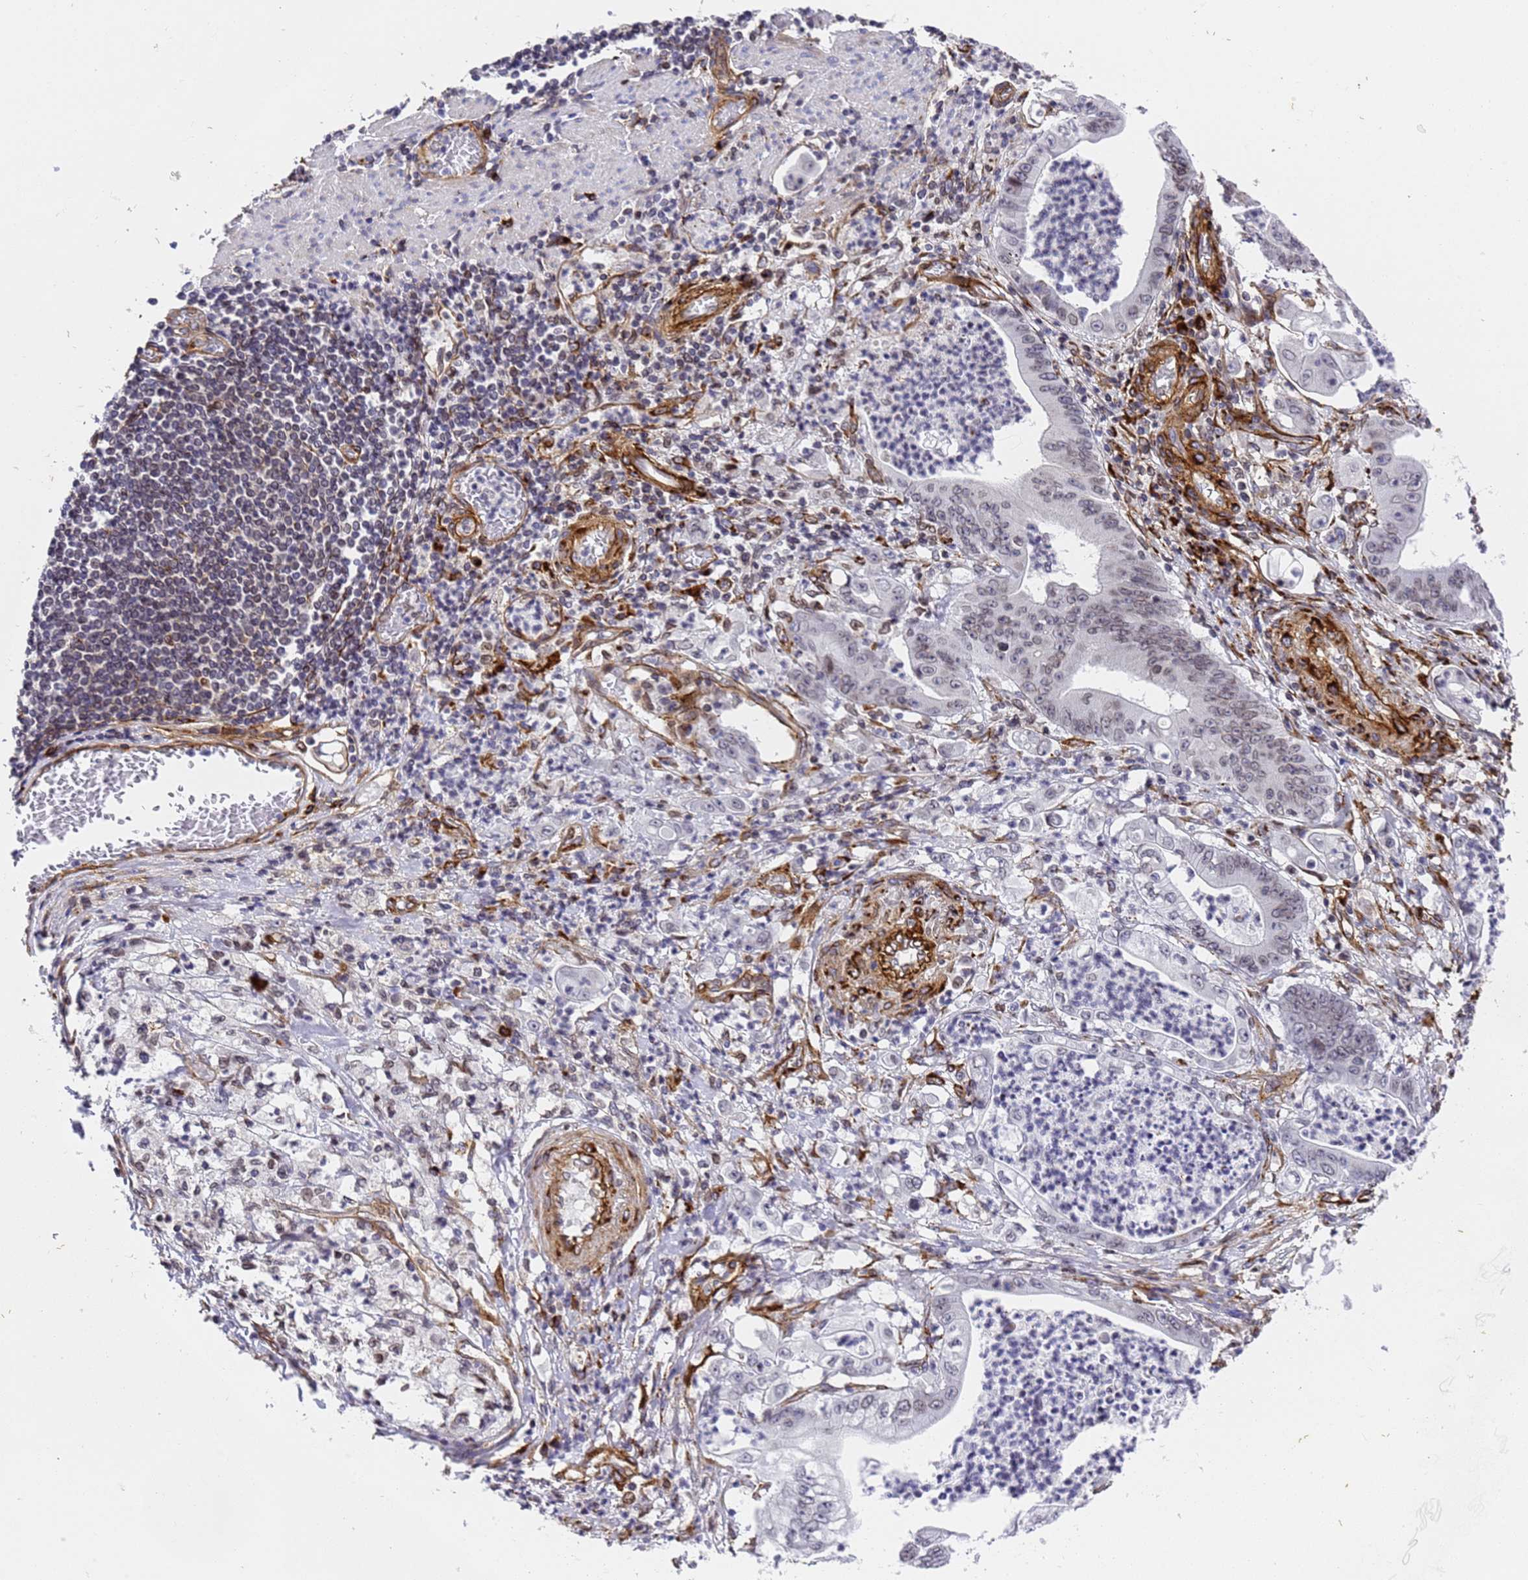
{"staining": {"intensity": "weak", "quantity": "25%-75%", "location": "nuclear"}, "tissue": "stomach cancer", "cell_type": "Tumor cells", "image_type": "cancer", "snomed": [{"axis": "morphology", "description": "Adenocarcinoma, NOS"}, {"axis": "topography", "description": "Stomach"}], "caption": "About 25%-75% of tumor cells in stomach cancer exhibit weak nuclear protein positivity as visualized by brown immunohistochemical staining.", "gene": "IGFBP7", "patient": {"sex": "female", "age": 73}}